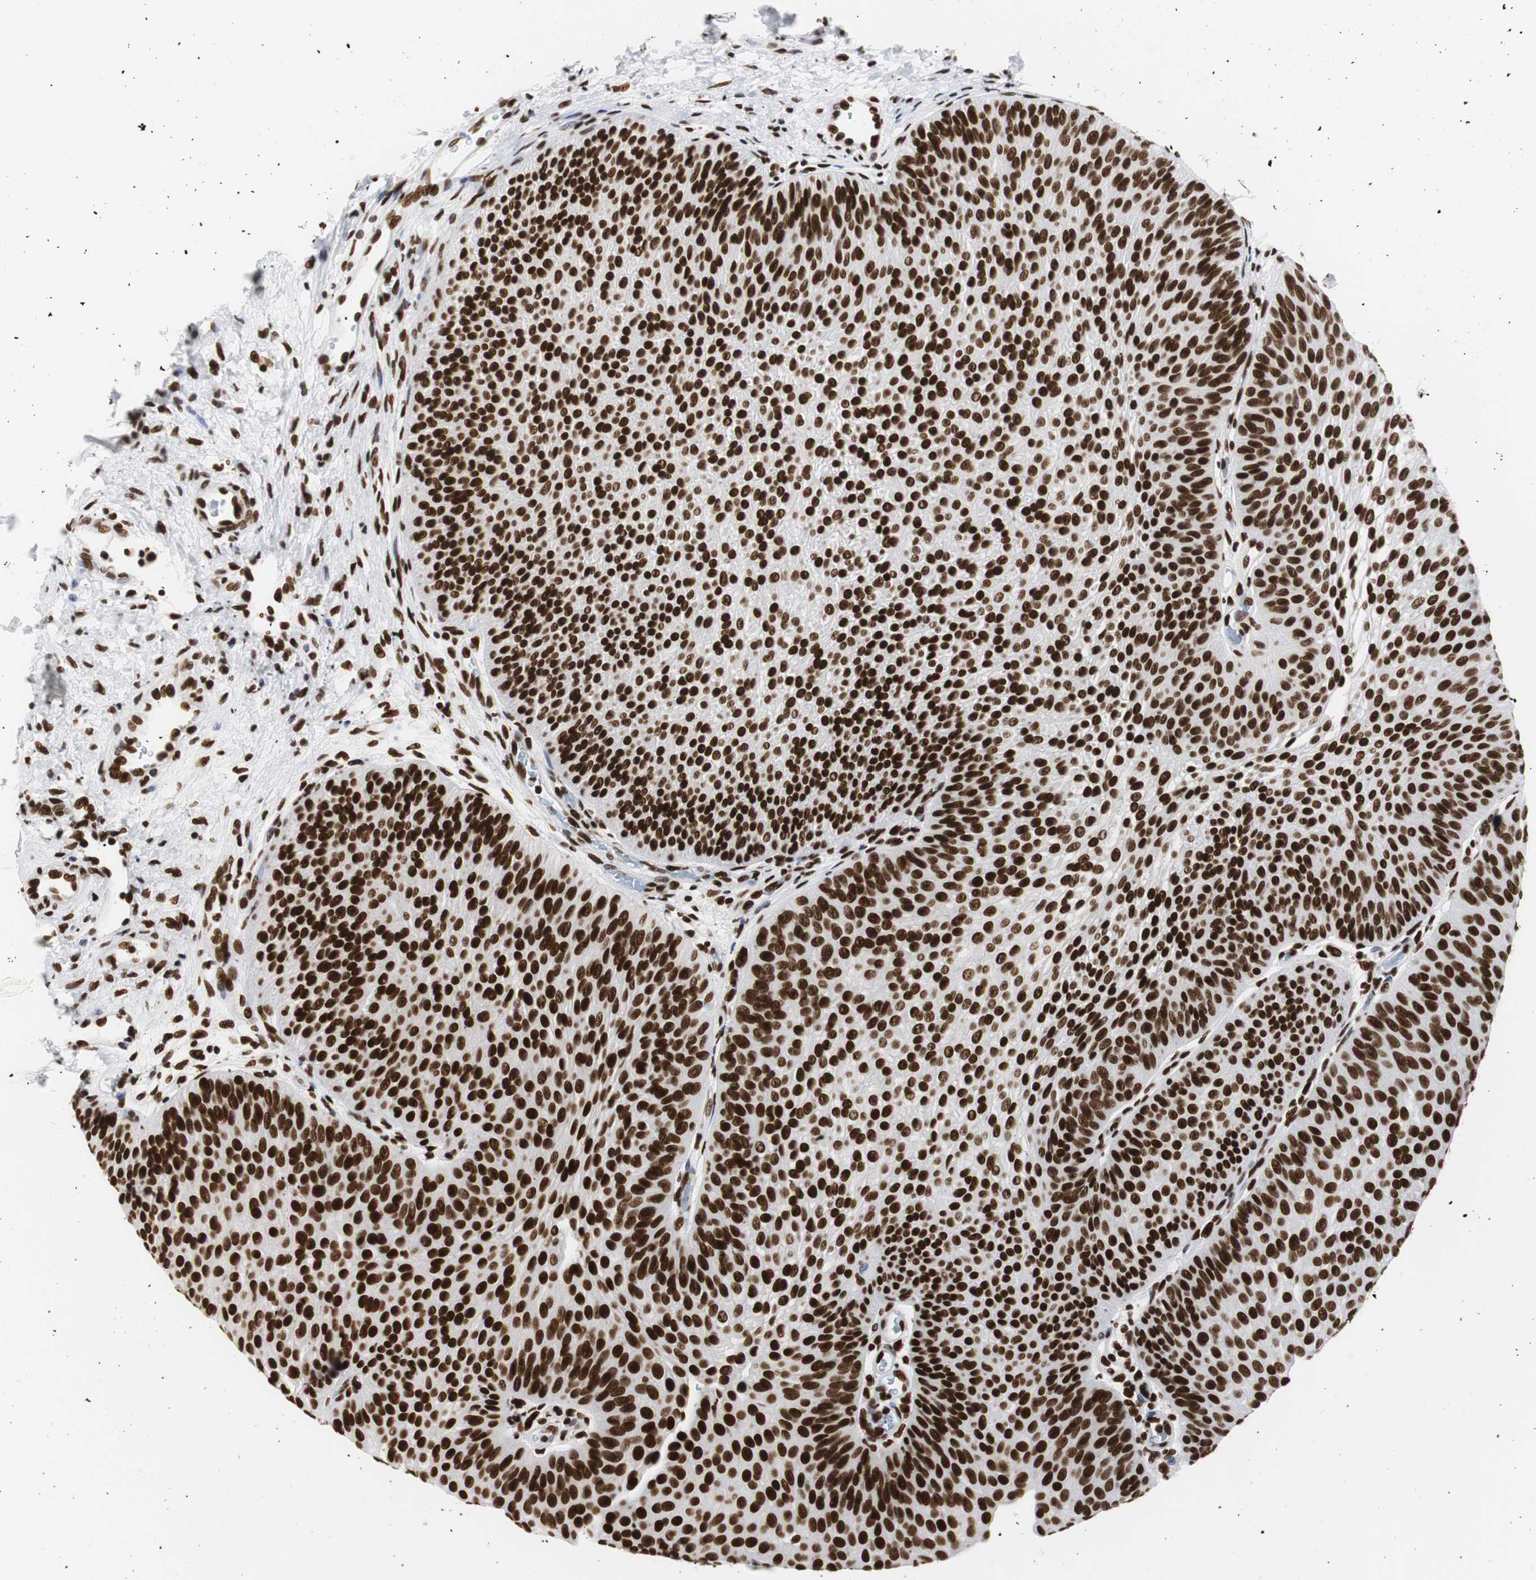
{"staining": {"intensity": "strong", "quantity": ">75%", "location": "nuclear"}, "tissue": "urothelial cancer", "cell_type": "Tumor cells", "image_type": "cancer", "snomed": [{"axis": "morphology", "description": "Urothelial carcinoma, Low grade"}, {"axis": "topography", "description": "Urinary bladder"}], "caption": "The immunohistochemical stain shows strong nuclear expression in tumor cells of urothelial cancer tissue. (DAB = brown stain, brightfield microscopy at high magnification).", "gene": "HNRNPH2", "patient": {"sex": "female", "age": 60}}